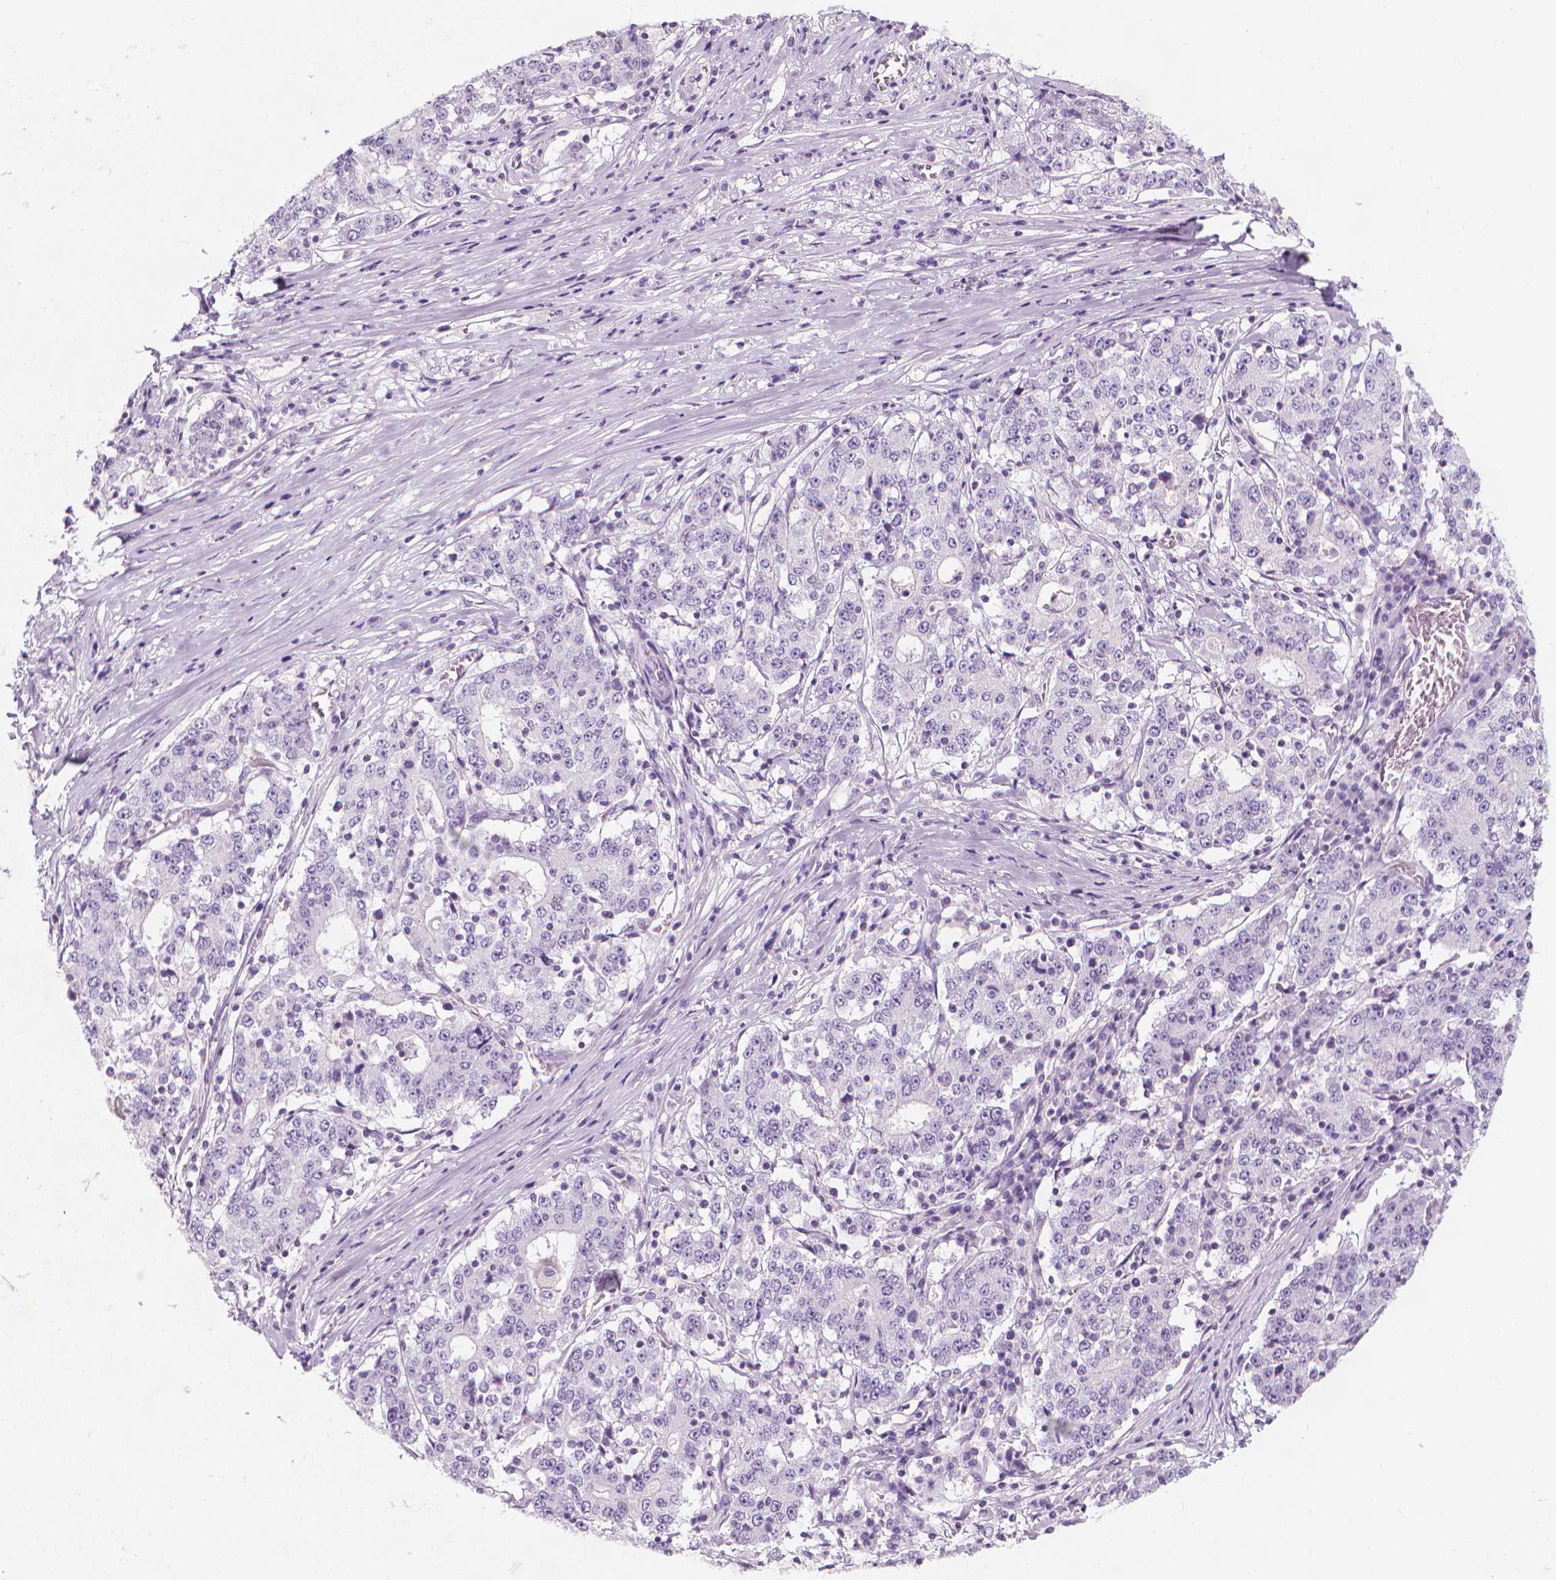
{"staining": {"intensity": "negative", "quantity": "none", "location": "none"}, "tissue": "stomach cancer", "cell_type": "Tumor cells", "image_type": "cancer", "snomed": [{"axis": "morphology", "description": "Adenocarcinoma, NOS"}, {"axis": "topography", "description": "Stomach"}], "caption": "Immunohistochemistry micrograph of stomach cancer (adenocarcinoma) stained for a protein (brown), which reveals no staining in tumor cells.", "gene": "DCAF8L1", "patient": {"sex": "male", "age": 59}}